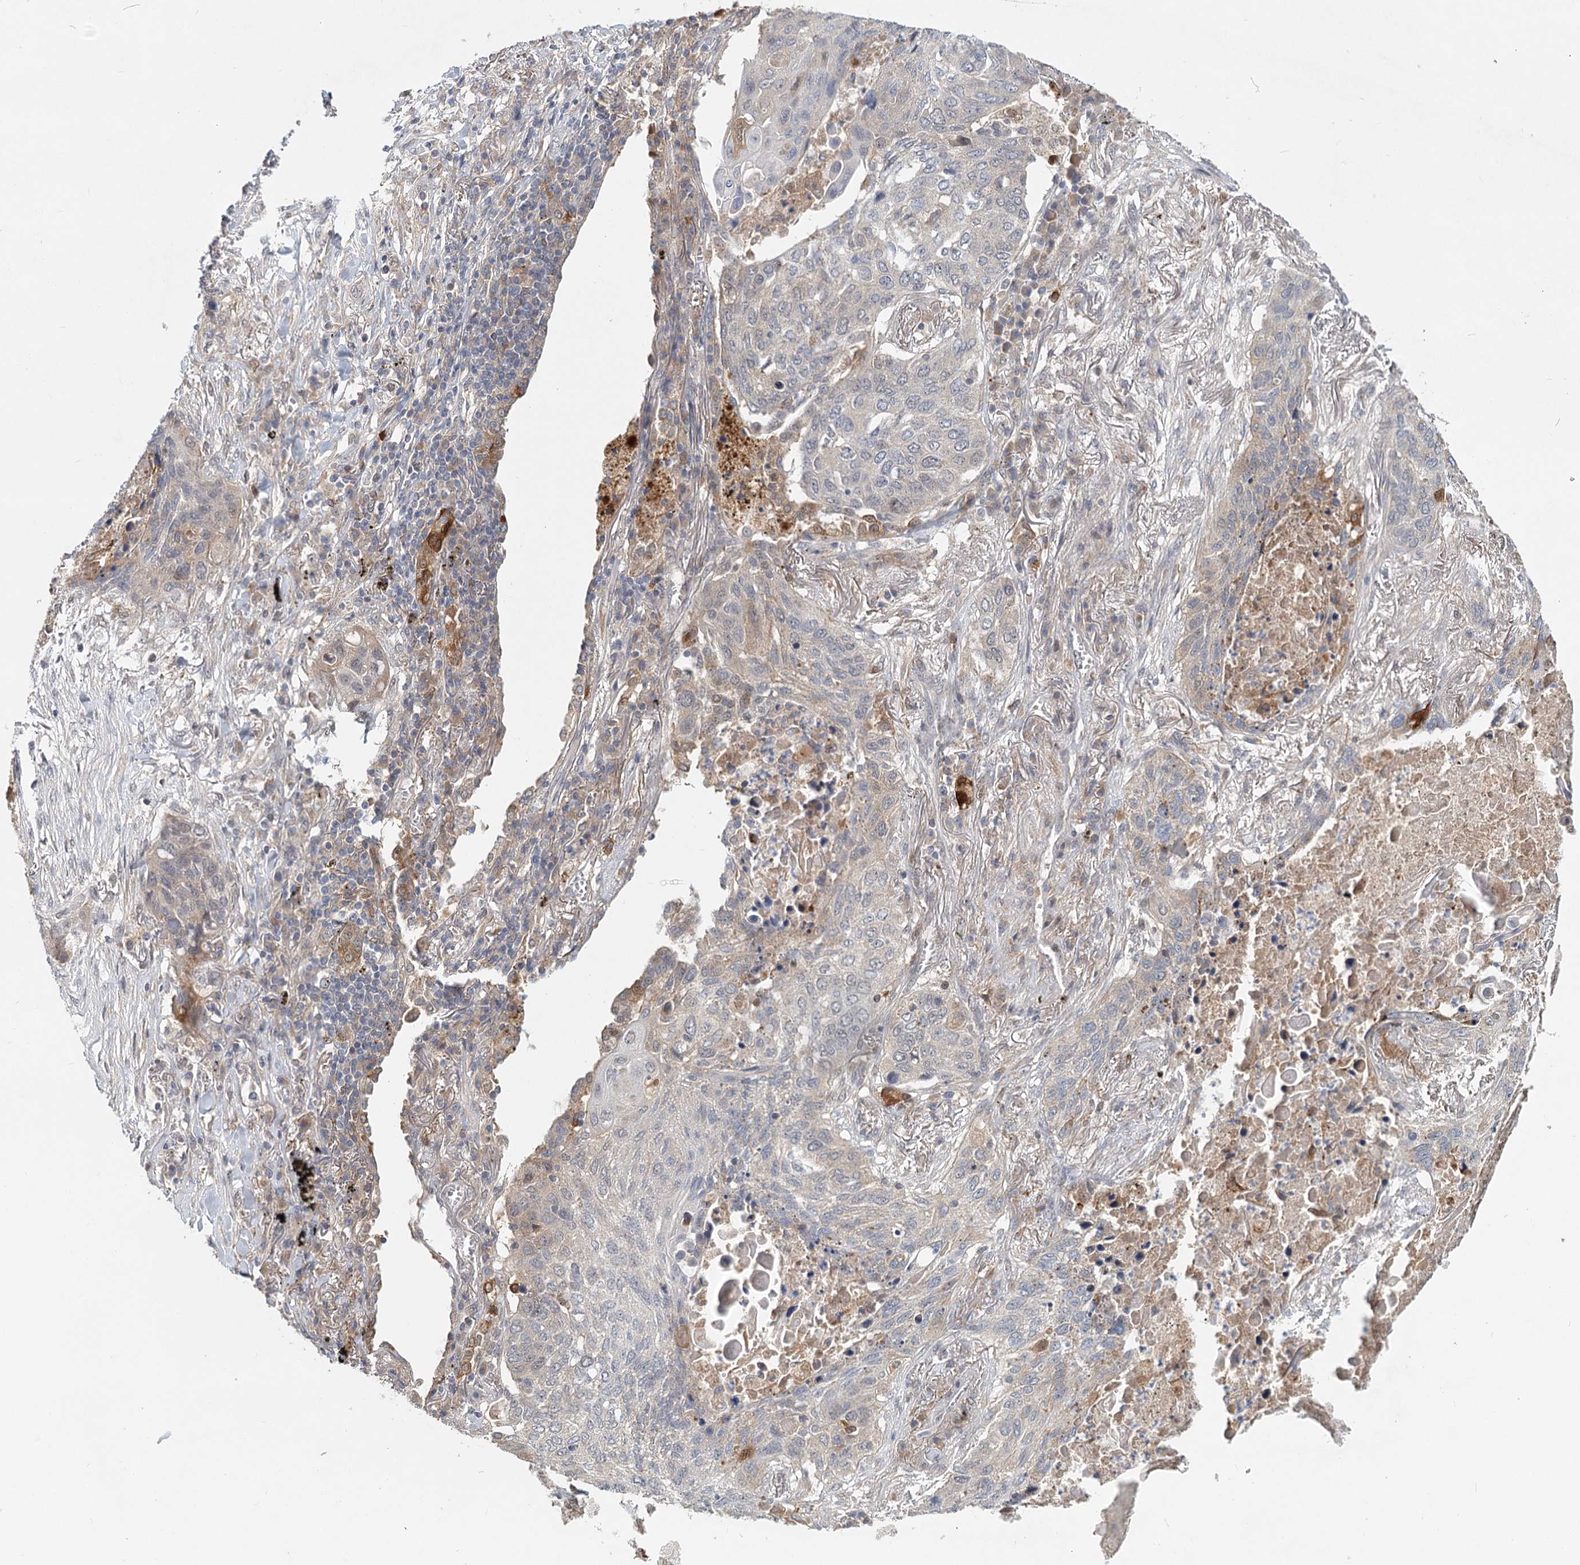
{"staining": {"intensity": "negative", "quantity": "none", "location": "none"}, "tissue": "lung cancer", "cell_type": "Tumor cells", "image_type": "cancer", "snomed": [{"axis": "morphology", "description": "Squamous cell carcinoma, NOS"}, {"axis": "topography", "description": "Lung"}], "caption": "IHC micrograph of neoplastic tissue: lung cancer stained with DAB displays no significant protein expression in tumor cells.", "gene": "AP3B1", "patient": {"sex": "female", "age": 63}}